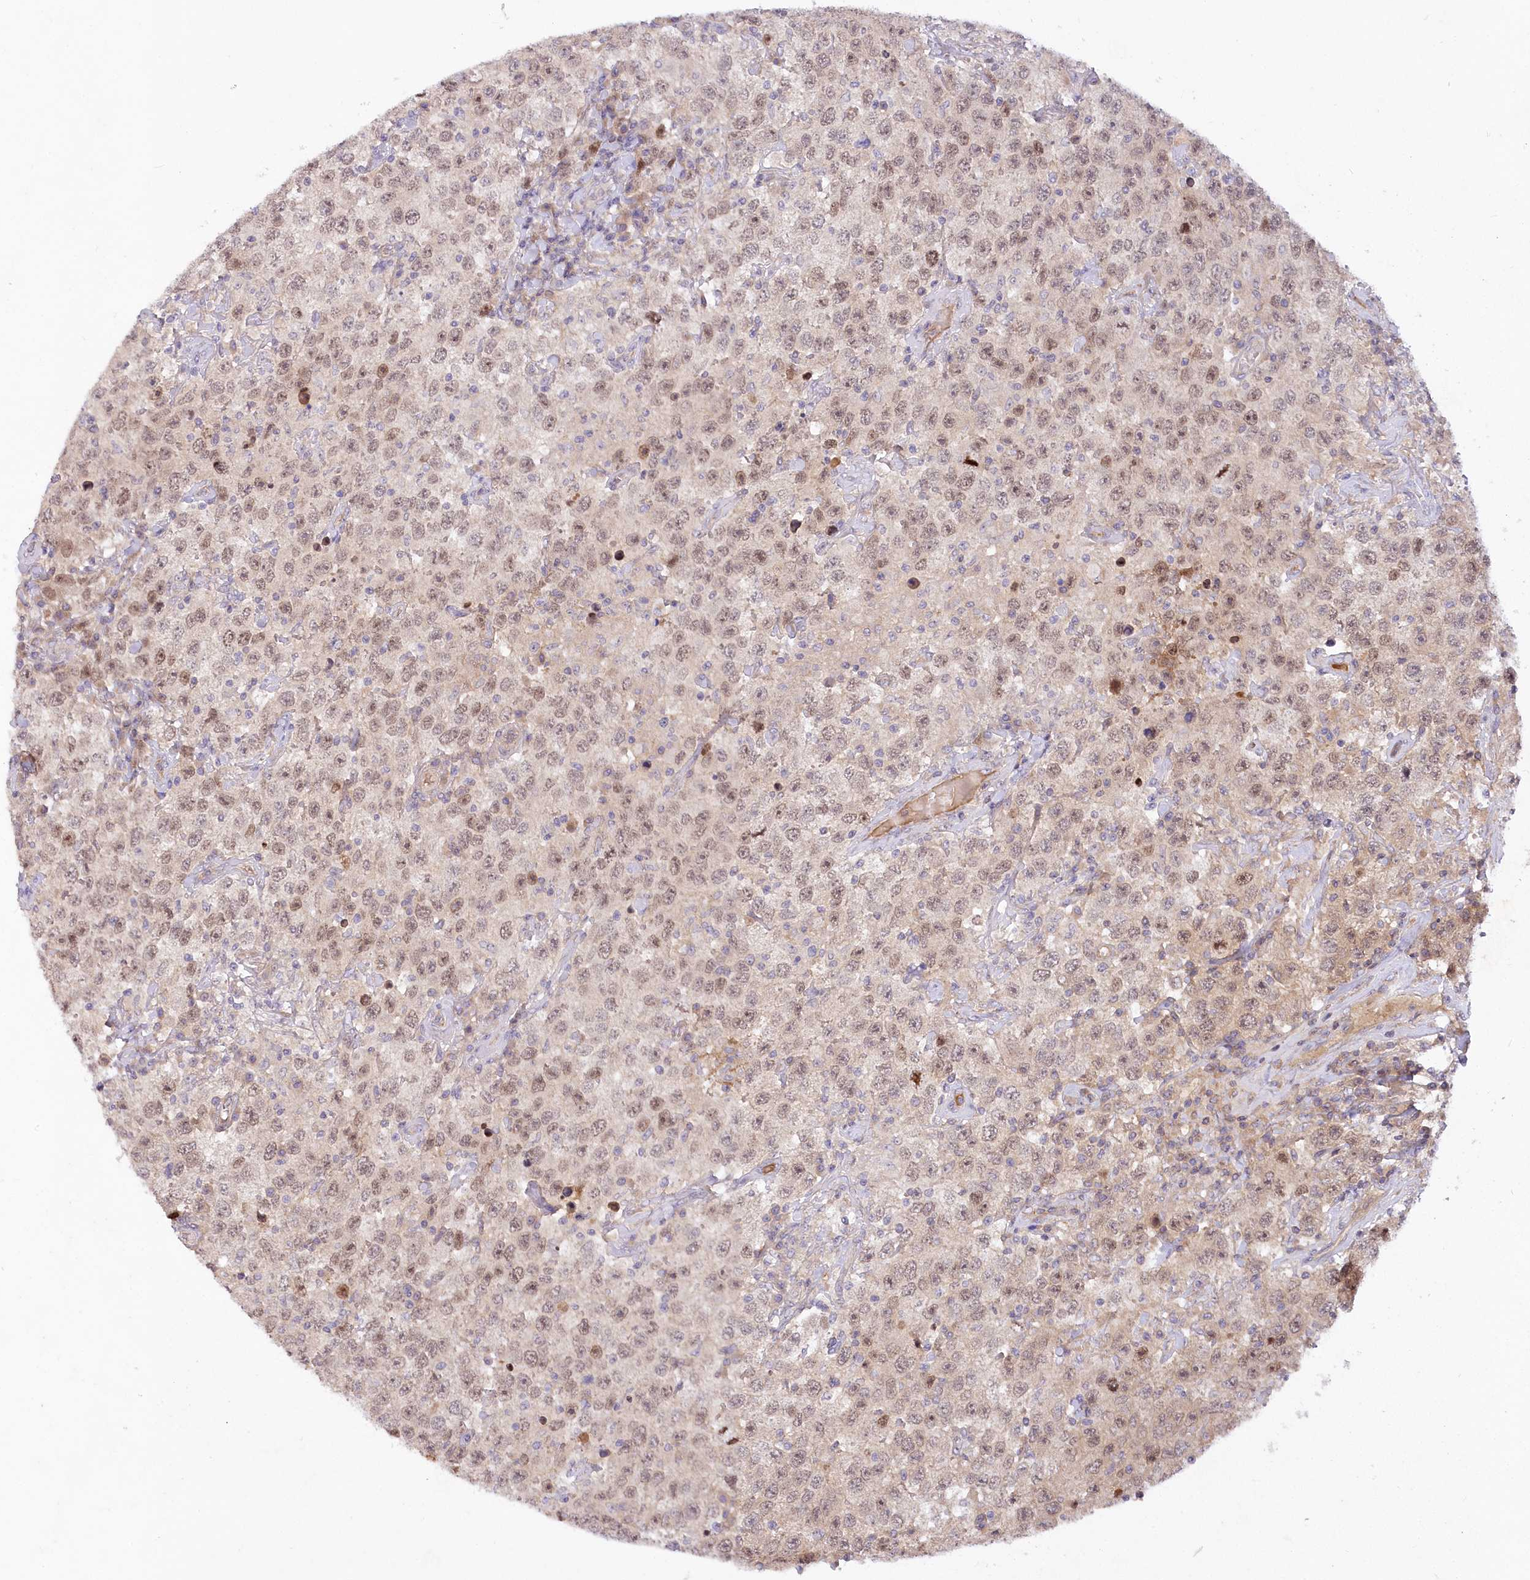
{"staining": {"intensity": "weak", "quantity": "25%-75%", "location": "nuclear"}, "tissue": "testis cancer", "cell_type": "Tumor cells", "image_type": "cancer", "snomed": [{"axis": "morphology", "description": "Seminoma, NOS"}, {"axis": "topography", "description": "Testis"}], "caption": "Immunohistochemistry photomicrograph of neoplastic tissue: human testis cancer stained using IHC shows low levels of weak protein expression localized specifically in the nuclear of tumor cells, appearing as a nuclear brown color.", "gene": "EFHC2", "patient": {"sex": "male", "age": 41}}